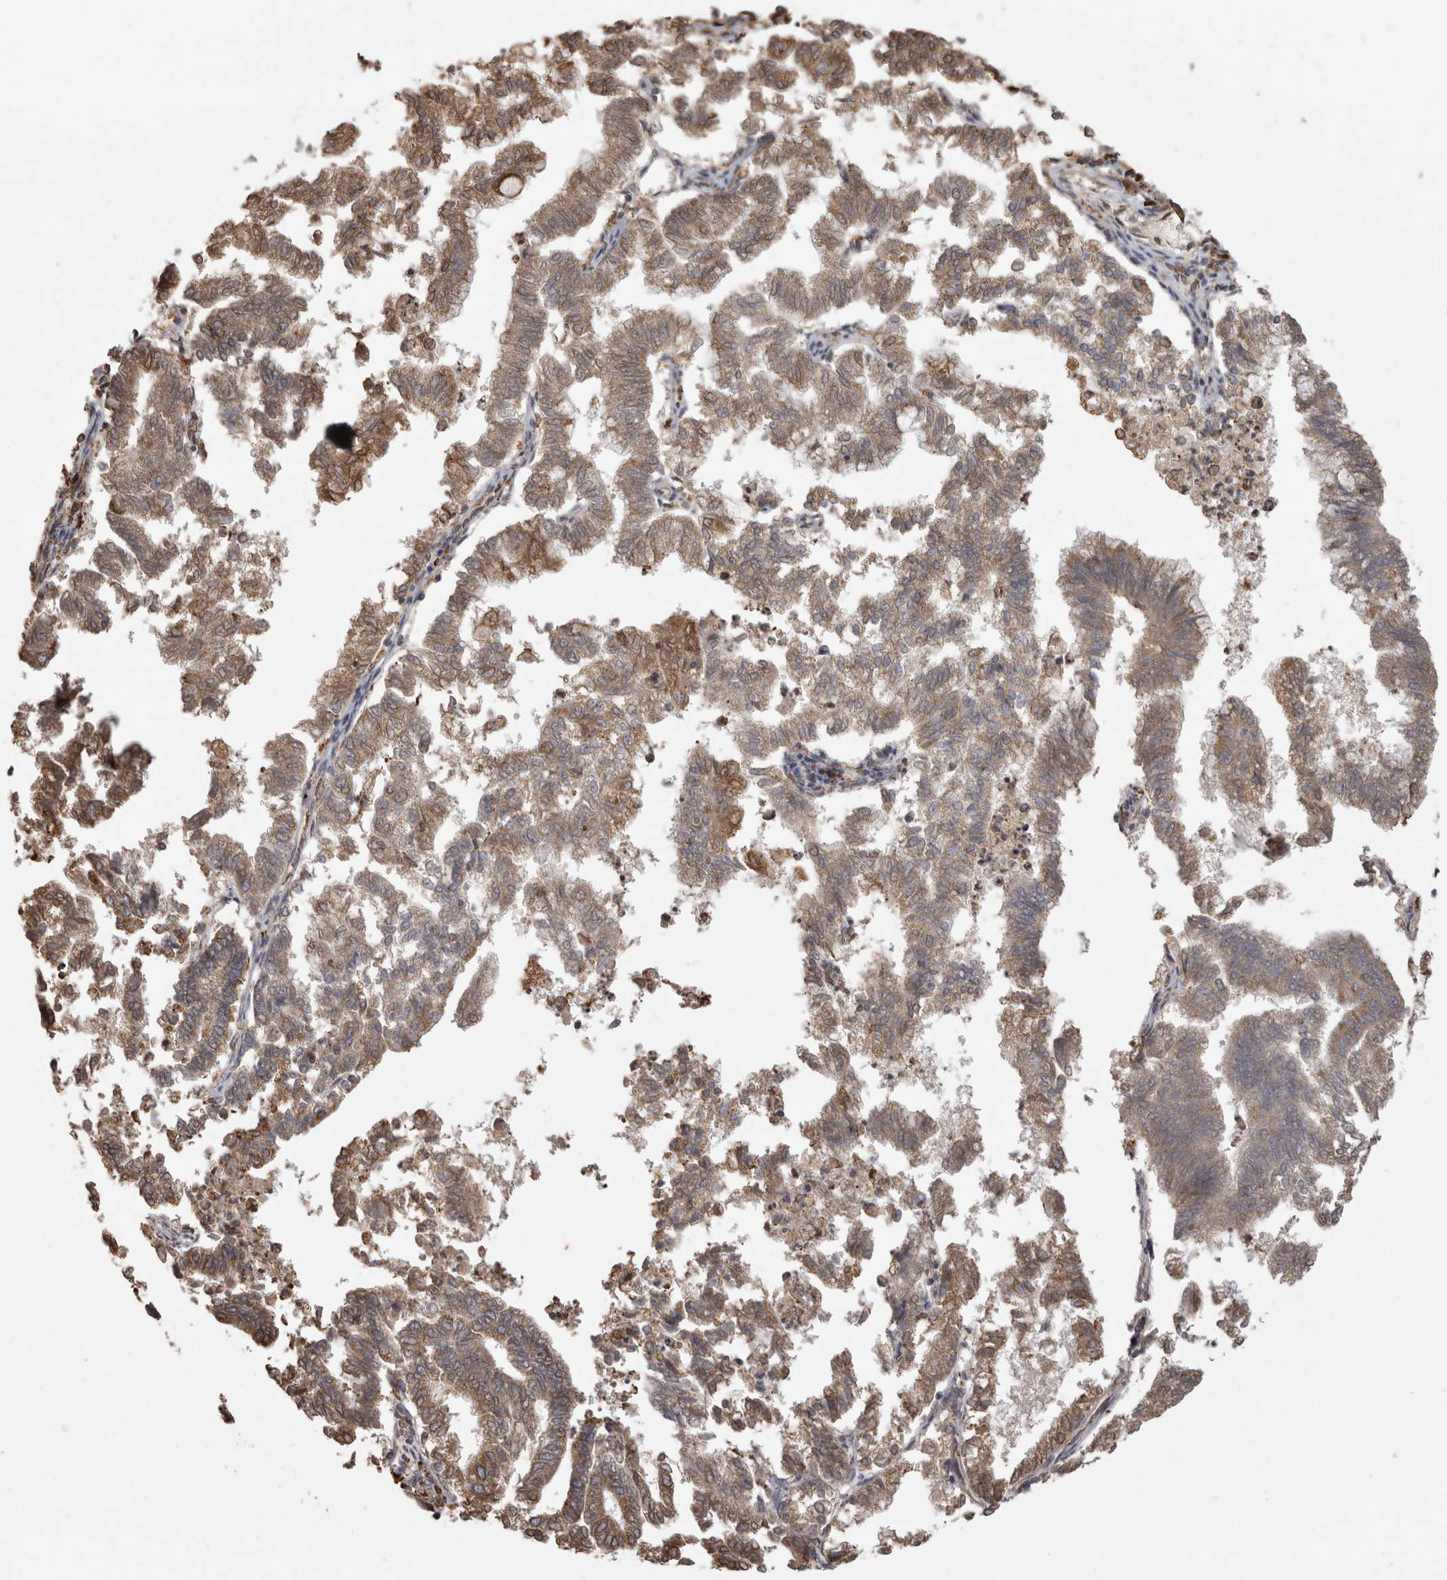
{"staining": {"intensity": "moderate", "quantity": ">75%", "location": "cytoplasmic/membranous"}, "tissue": "endometrial cancer", "cell_type": "Tumor cells", "image_type": "cancer", "snomed": [{"axis": "morphology", "description": "Necrosis, NOS"}, {"axis": "morphology", "description": "Adenocarcinoma, NOS"}, {"axis": "topography", "description": "Endometrium"}], "caption": "A medium amount of moderate cytoplasmic/membranous expression is present in about >75% of tumor cells in adenocarcinoma (endometrial) tissue. The staining was performed using DAB, with brown indicating positive protein expression. Nuclei are stained blue with hematoxylin.", "gene": "PON2", "patient": {"sex": "female", "age": 79}}